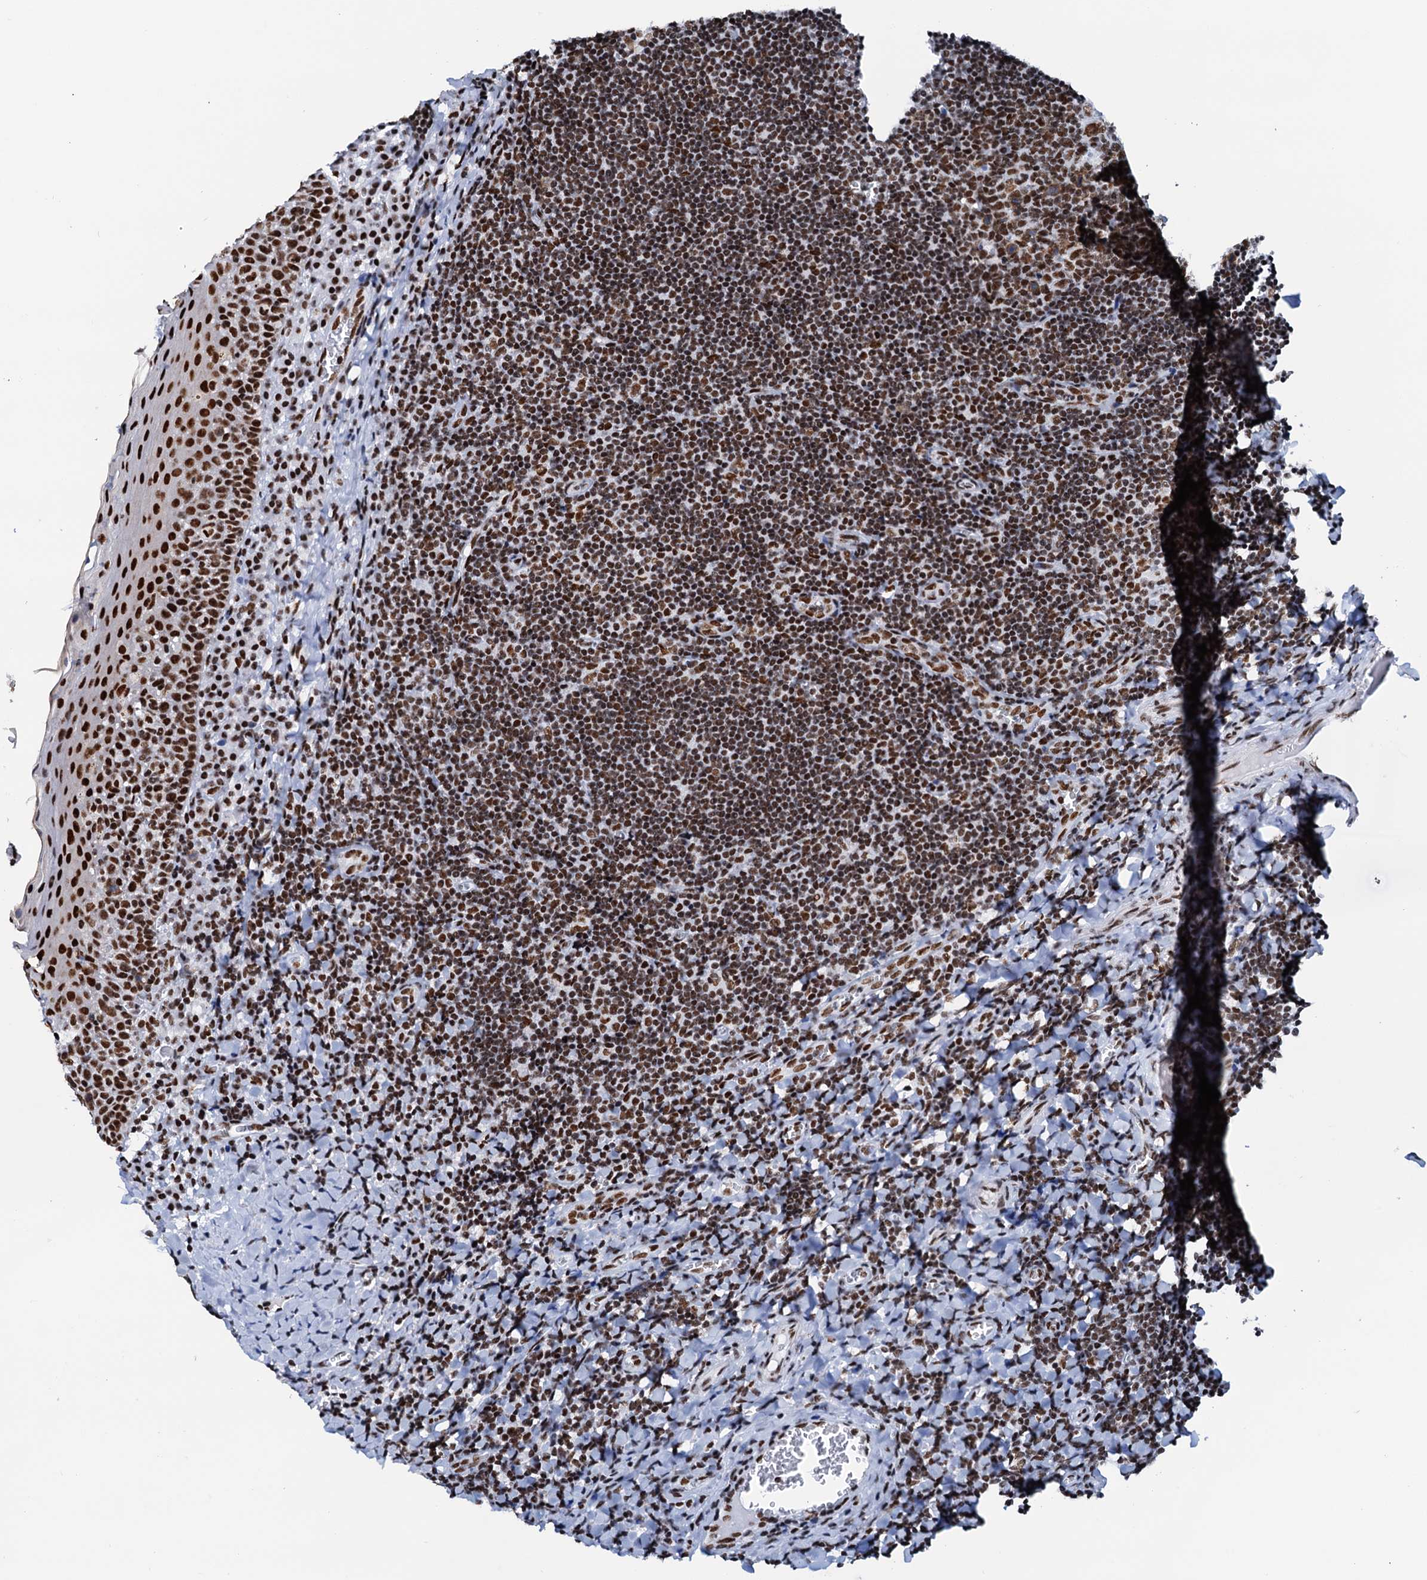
{"staining": {"intensity": "moderate", "quantity": ">75%", "location": "nuclear"}, "tissue": "tonsil", "cell_type": "Germinal center cells", "image_type": "normal", "snomed": [{"axis": "morphology", "description": "Normal tissue, NOS"}, {"axis": "topography", "description": "Tonsil"}], "caption": "Tonsil stained with DAB immunohistochemistry displays medium levels of moderate nuclear staining in about >75% of germinal center cells.", "gene": "SLTM", "patient": {"sex": "male", "age": 27}}